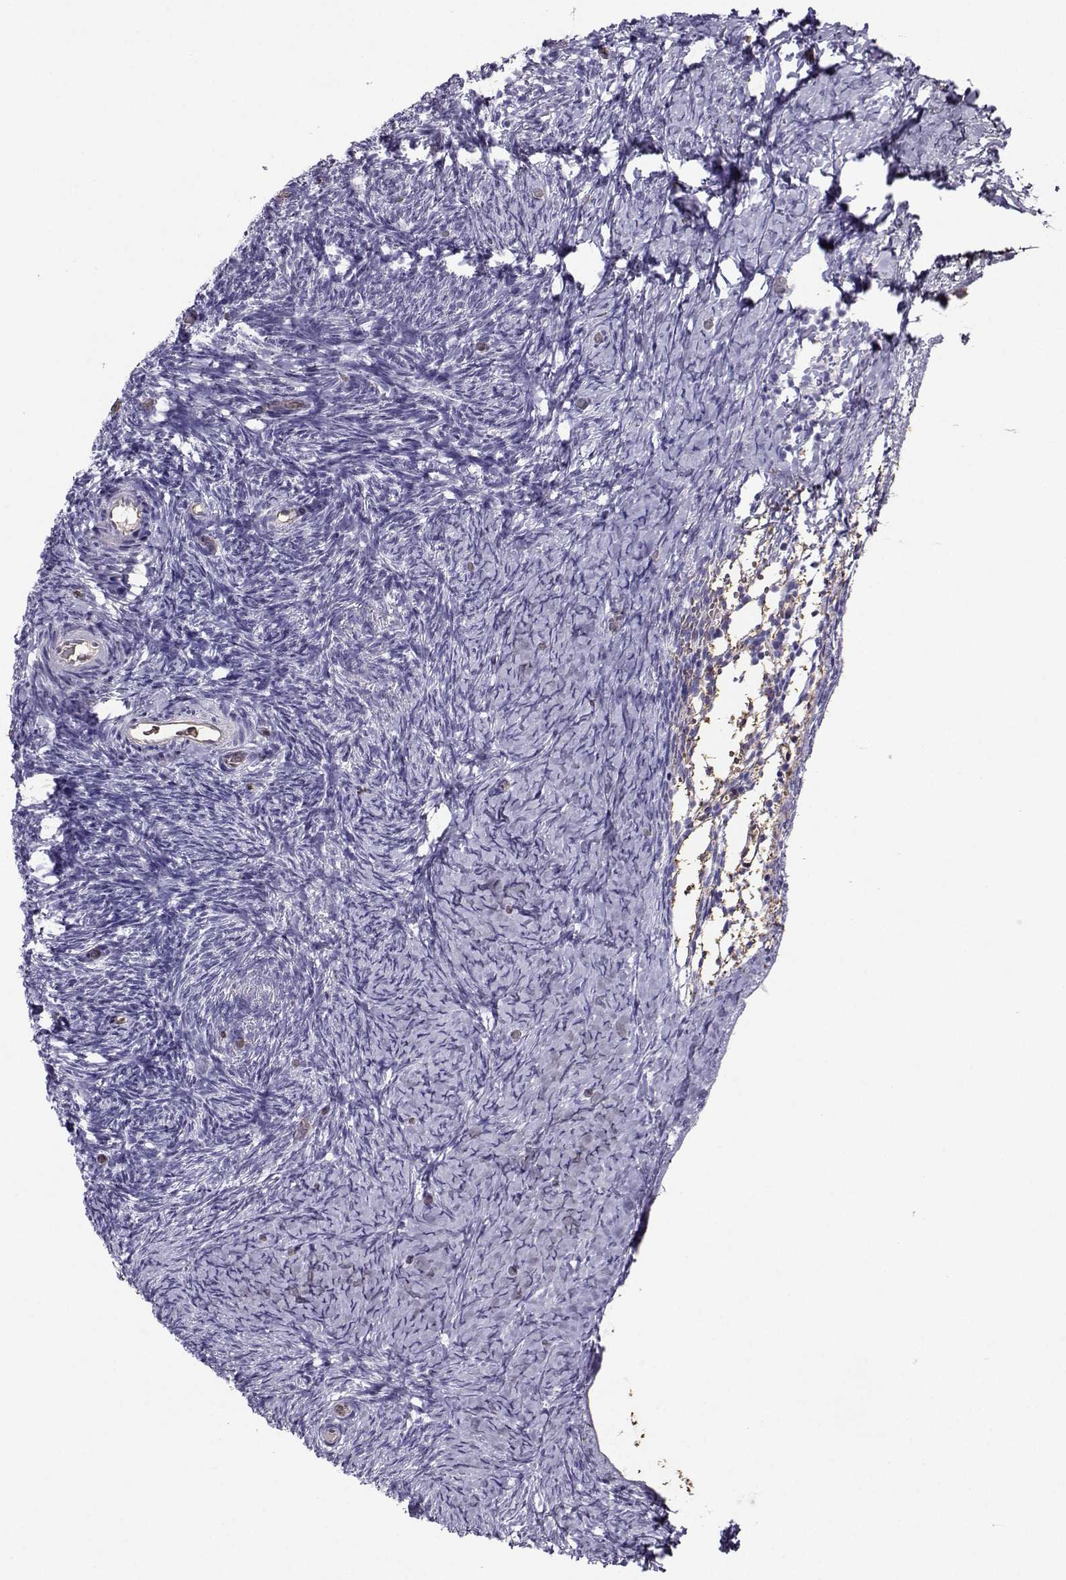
{"staining": {"intensity": "negative", "quantity": "none", "location": "none"}, "tissue": "ovary", "cell_type": "Ovarian stroma cells", "image_type": "normal", "snomed": [{"axis": "morphology", "description": "Normal tissue, NOS"}, {"axis": "topography", "description": "Ovary"}], "caption": "A histopathology image of human ovary is negative for staining in ovarian stroma cells. The staining is performed using DAB (3,3'-diaminobenzidine) brown chromogen with nuclei counter-stained in using hematoxylin.", "gene": "CLUL1", "patient": {"sex": "female", "age": 39}}